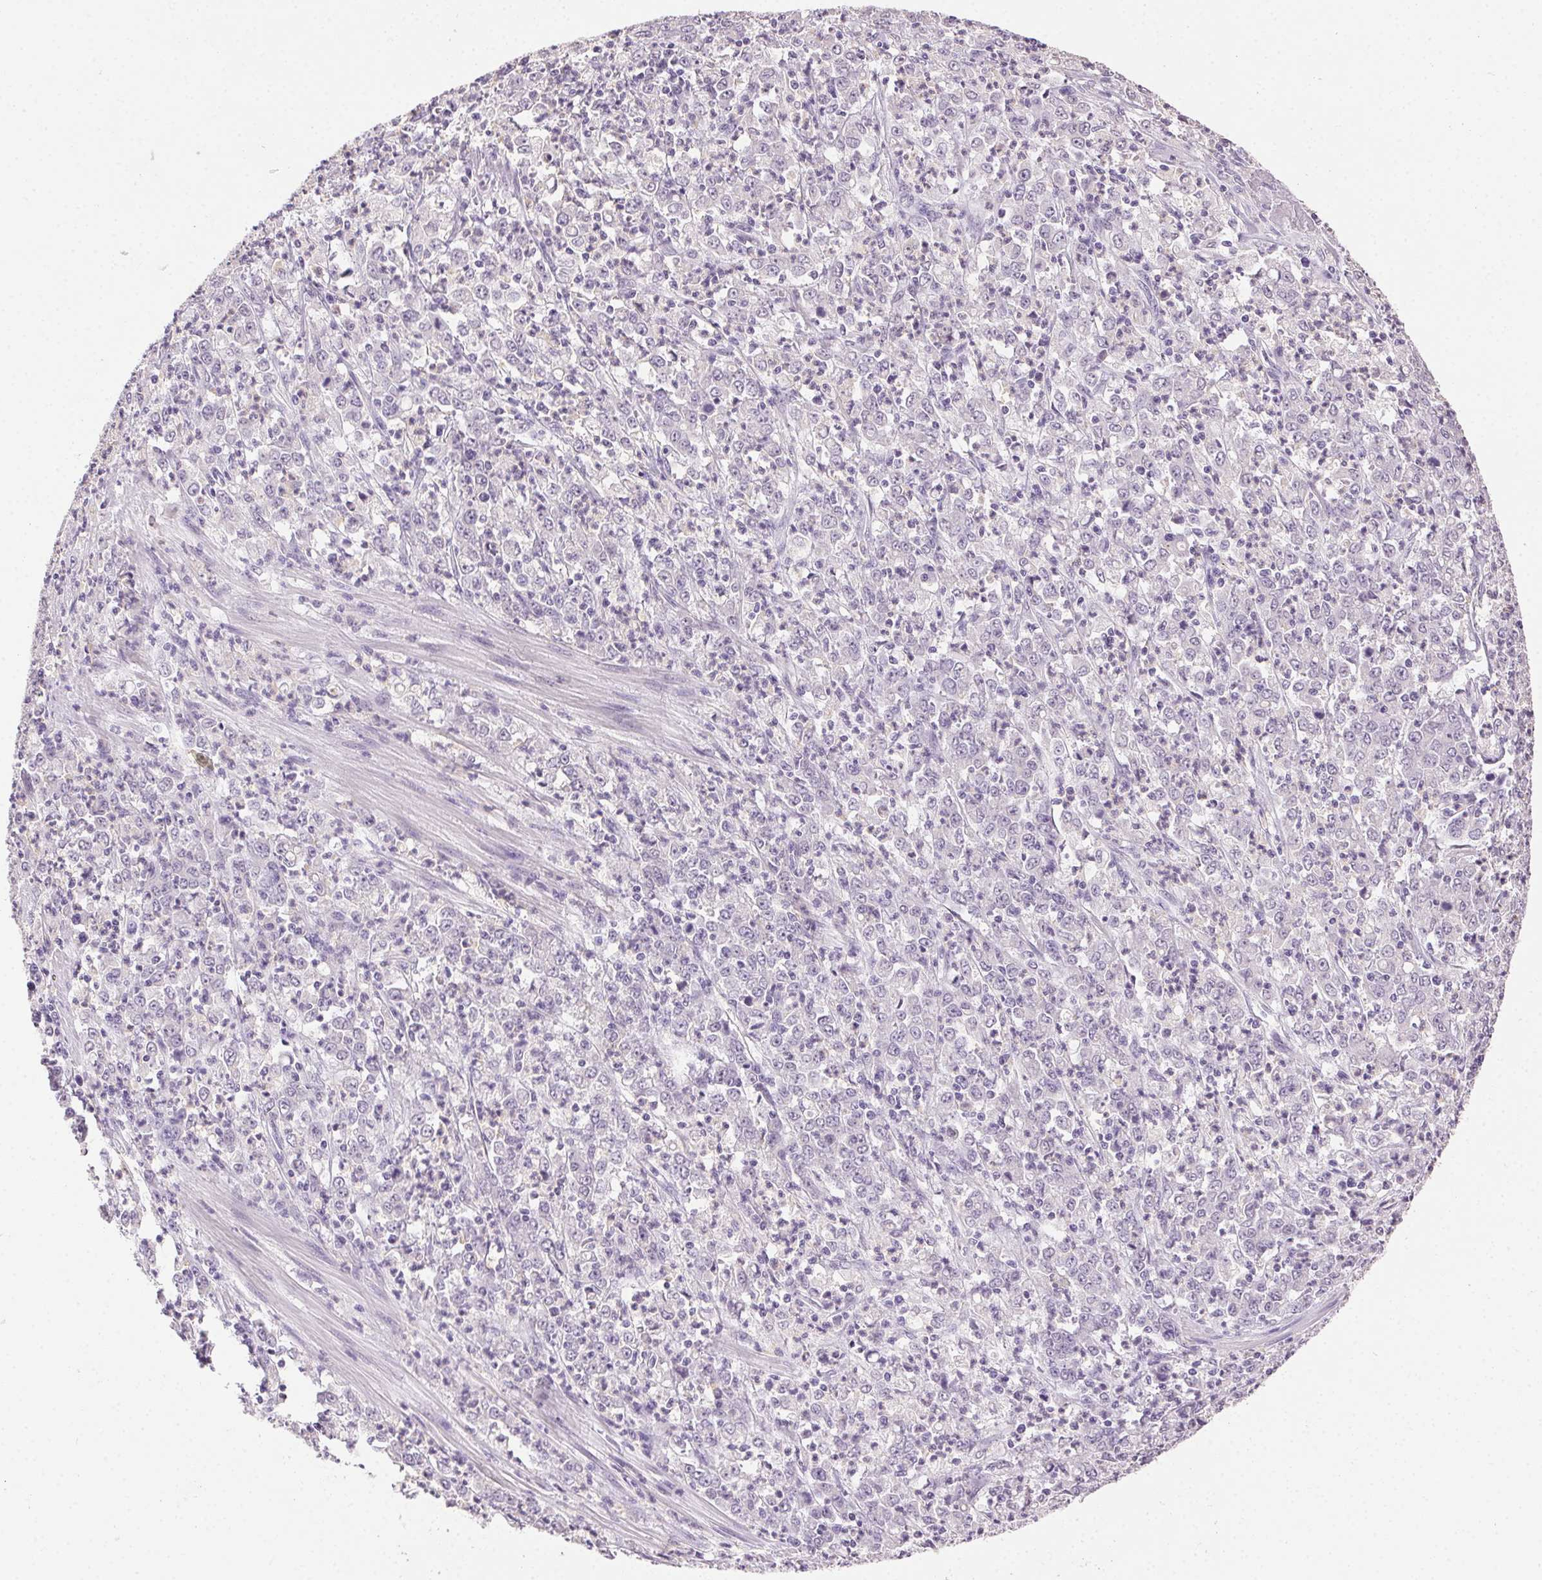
{"staining": {"intensity": "negative", "quantity": "none", "location": "none"}, "tissue": "stomach cancer", "cell_type": "Tumor cells", "image_type": "cancer", "snomed": [{"axis": "morphology", "description": "Adenocarcinoma, NOS"}, {"axis": "topography", "description": "Stomach, lower"}], "caption": "DAB (3,3'-diaminobenzidine) immunohistochemical staining of stomach adenocarcinoma shows no significant staining in tumor cells.", "gene": "CLDN10", "patient": {"sex": "female", "age": 71}}